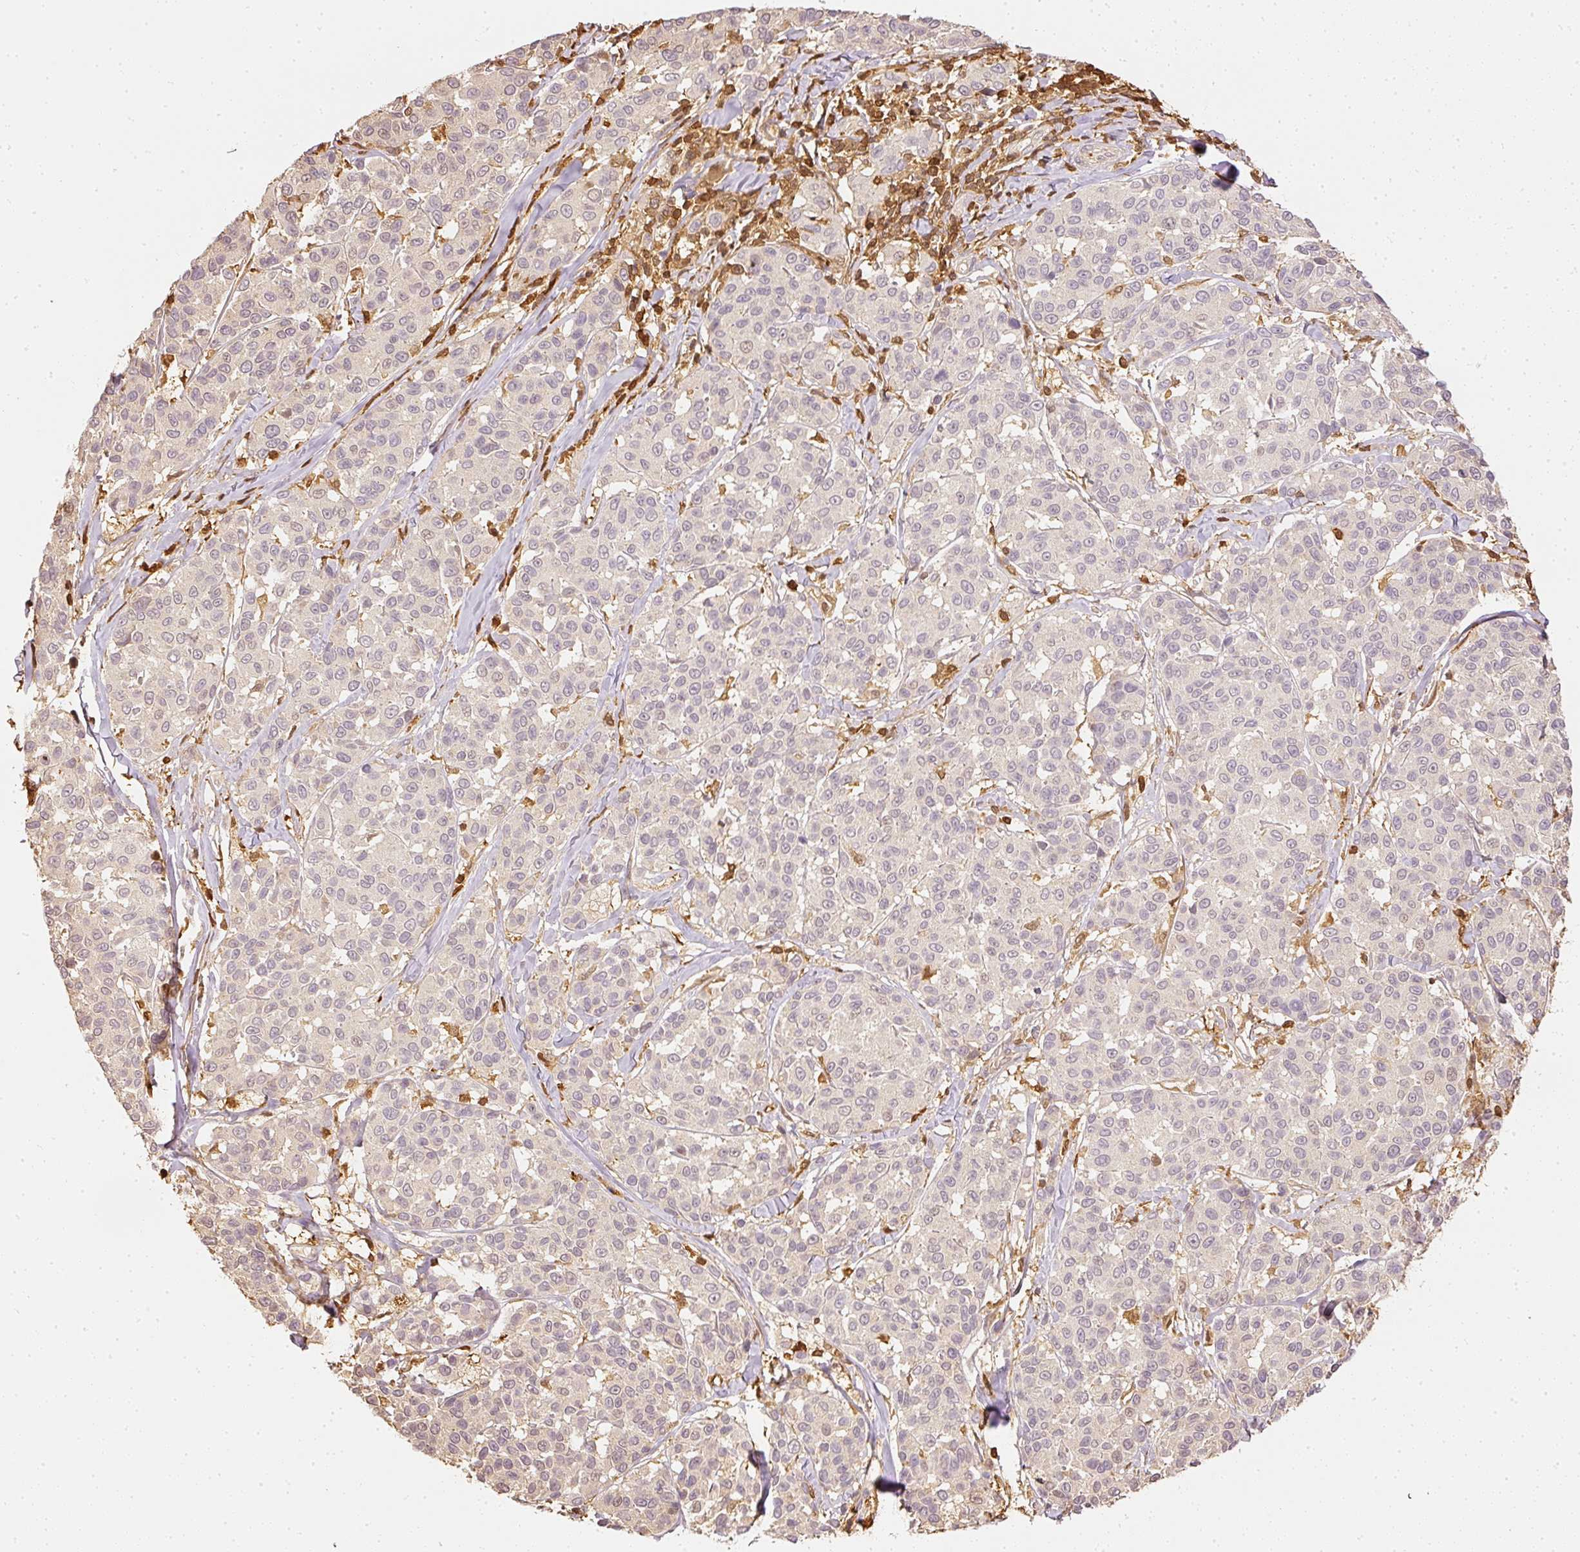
{"staining": {"intensity": "negative", "quantity": "none", "location": "none"}, "tissue": "melanoma", "cell_type": "Tumor cells", "image_type": "cancer", "snomed": [{"axis": "morphology", "description": "Malignant melanoma, NOS"}, {"axis": "topography", "description": "Skin"}], "caption": "This is an immunohistochemistry micrograph of human melanoma. There is no positivity in tumor cells.", "gene": "PFN1", "patient": {"sex": "female", "age": 66}}